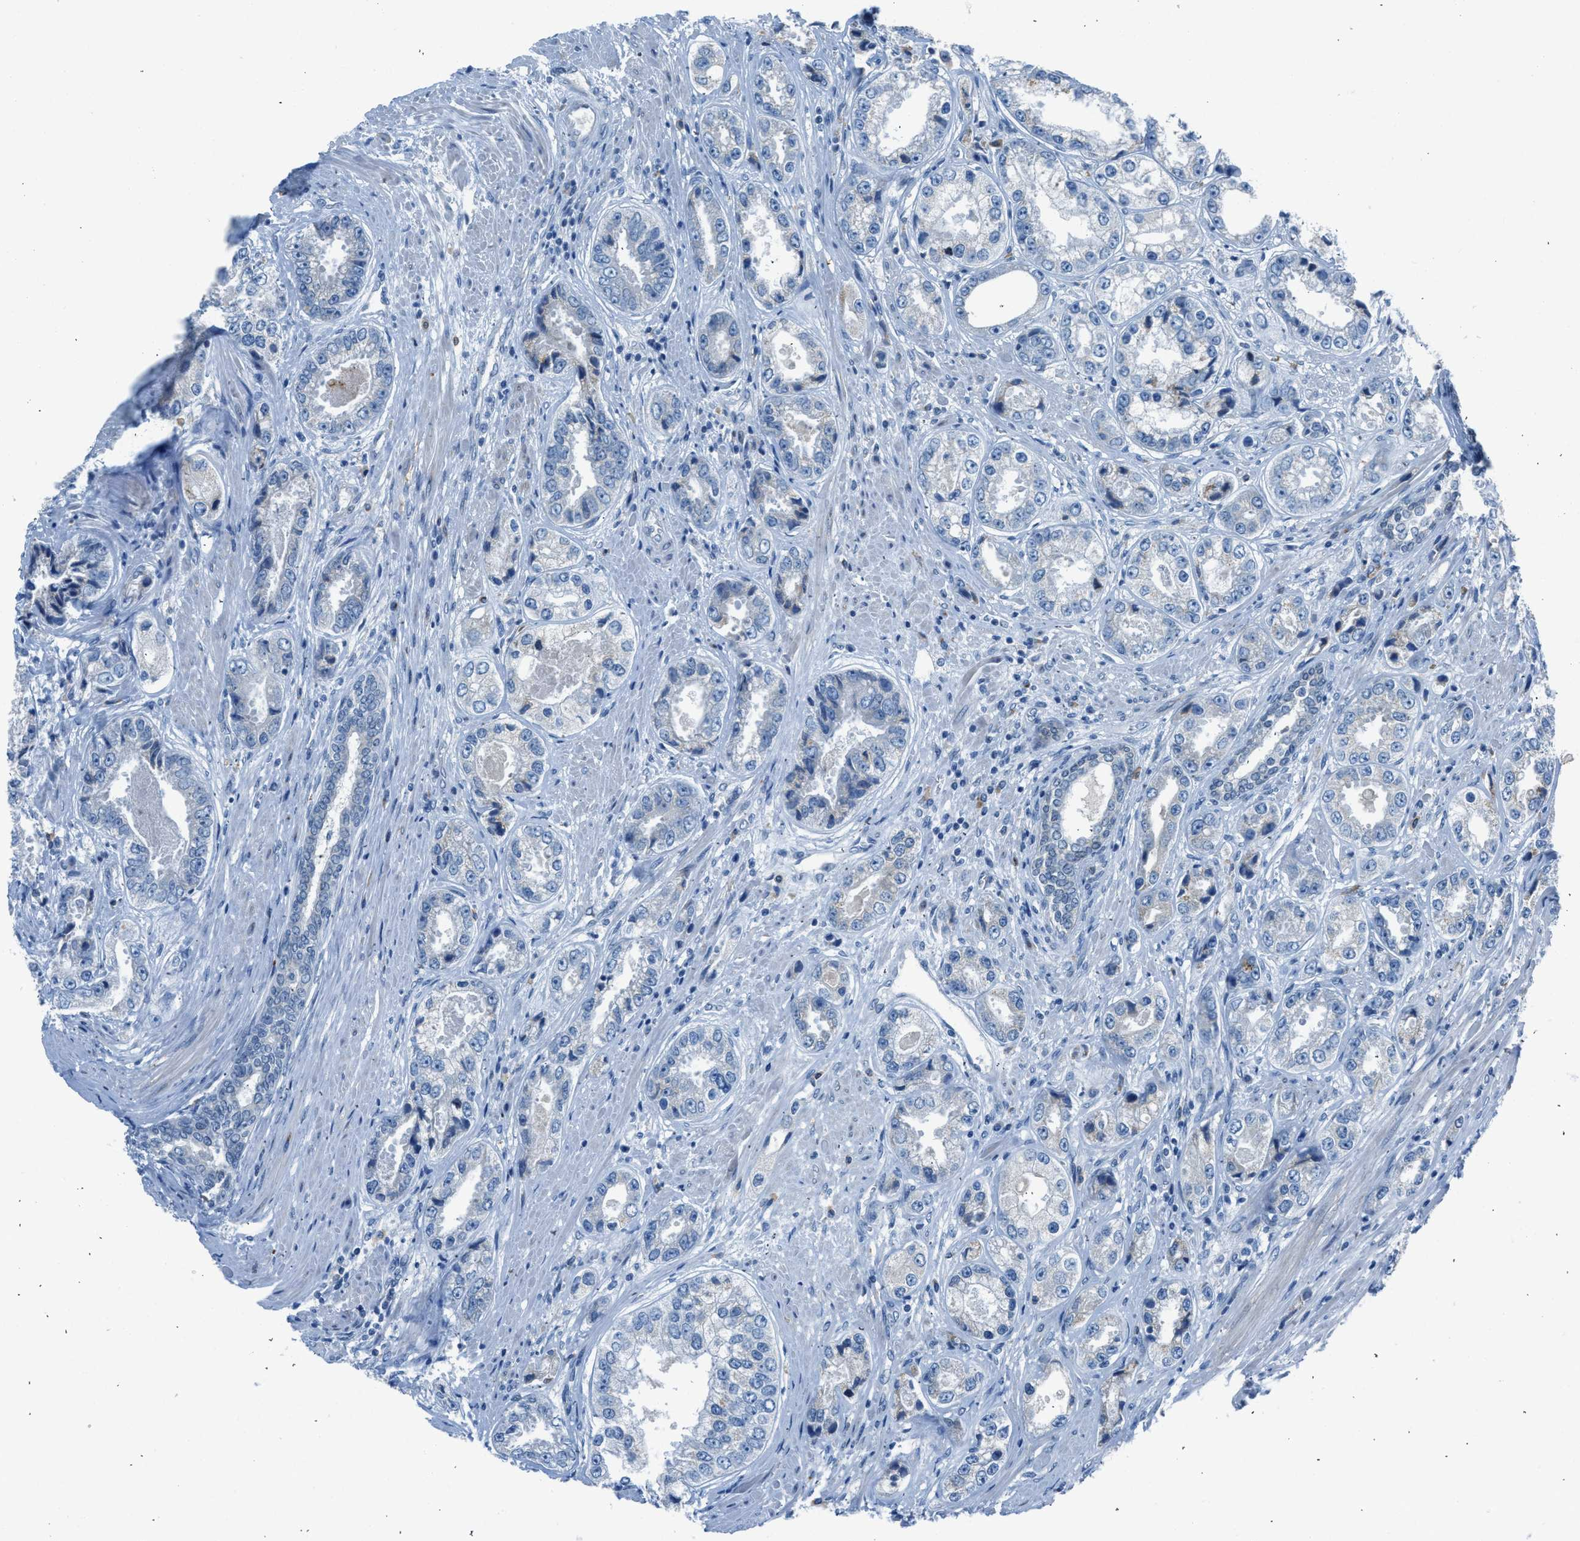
{"staining": {"intensity": "negative", "quantity": "none", "location": "none"}, "tissue": "prostate cancer", "cell_type": "Tumor cells", "image_type": "cancer", "snomed": [{"axis": "morphology", "description": "Adenocarcinoma, High grade"}, {"axis": "topography", "description": "Prostate"}], "caption": "The photomicrograph reveals no staining of tumor cells in adenocarcinoma (high-grade) (prostate).", "gene": "RNF41", "patient": {"sex": "male", "age": 61}}